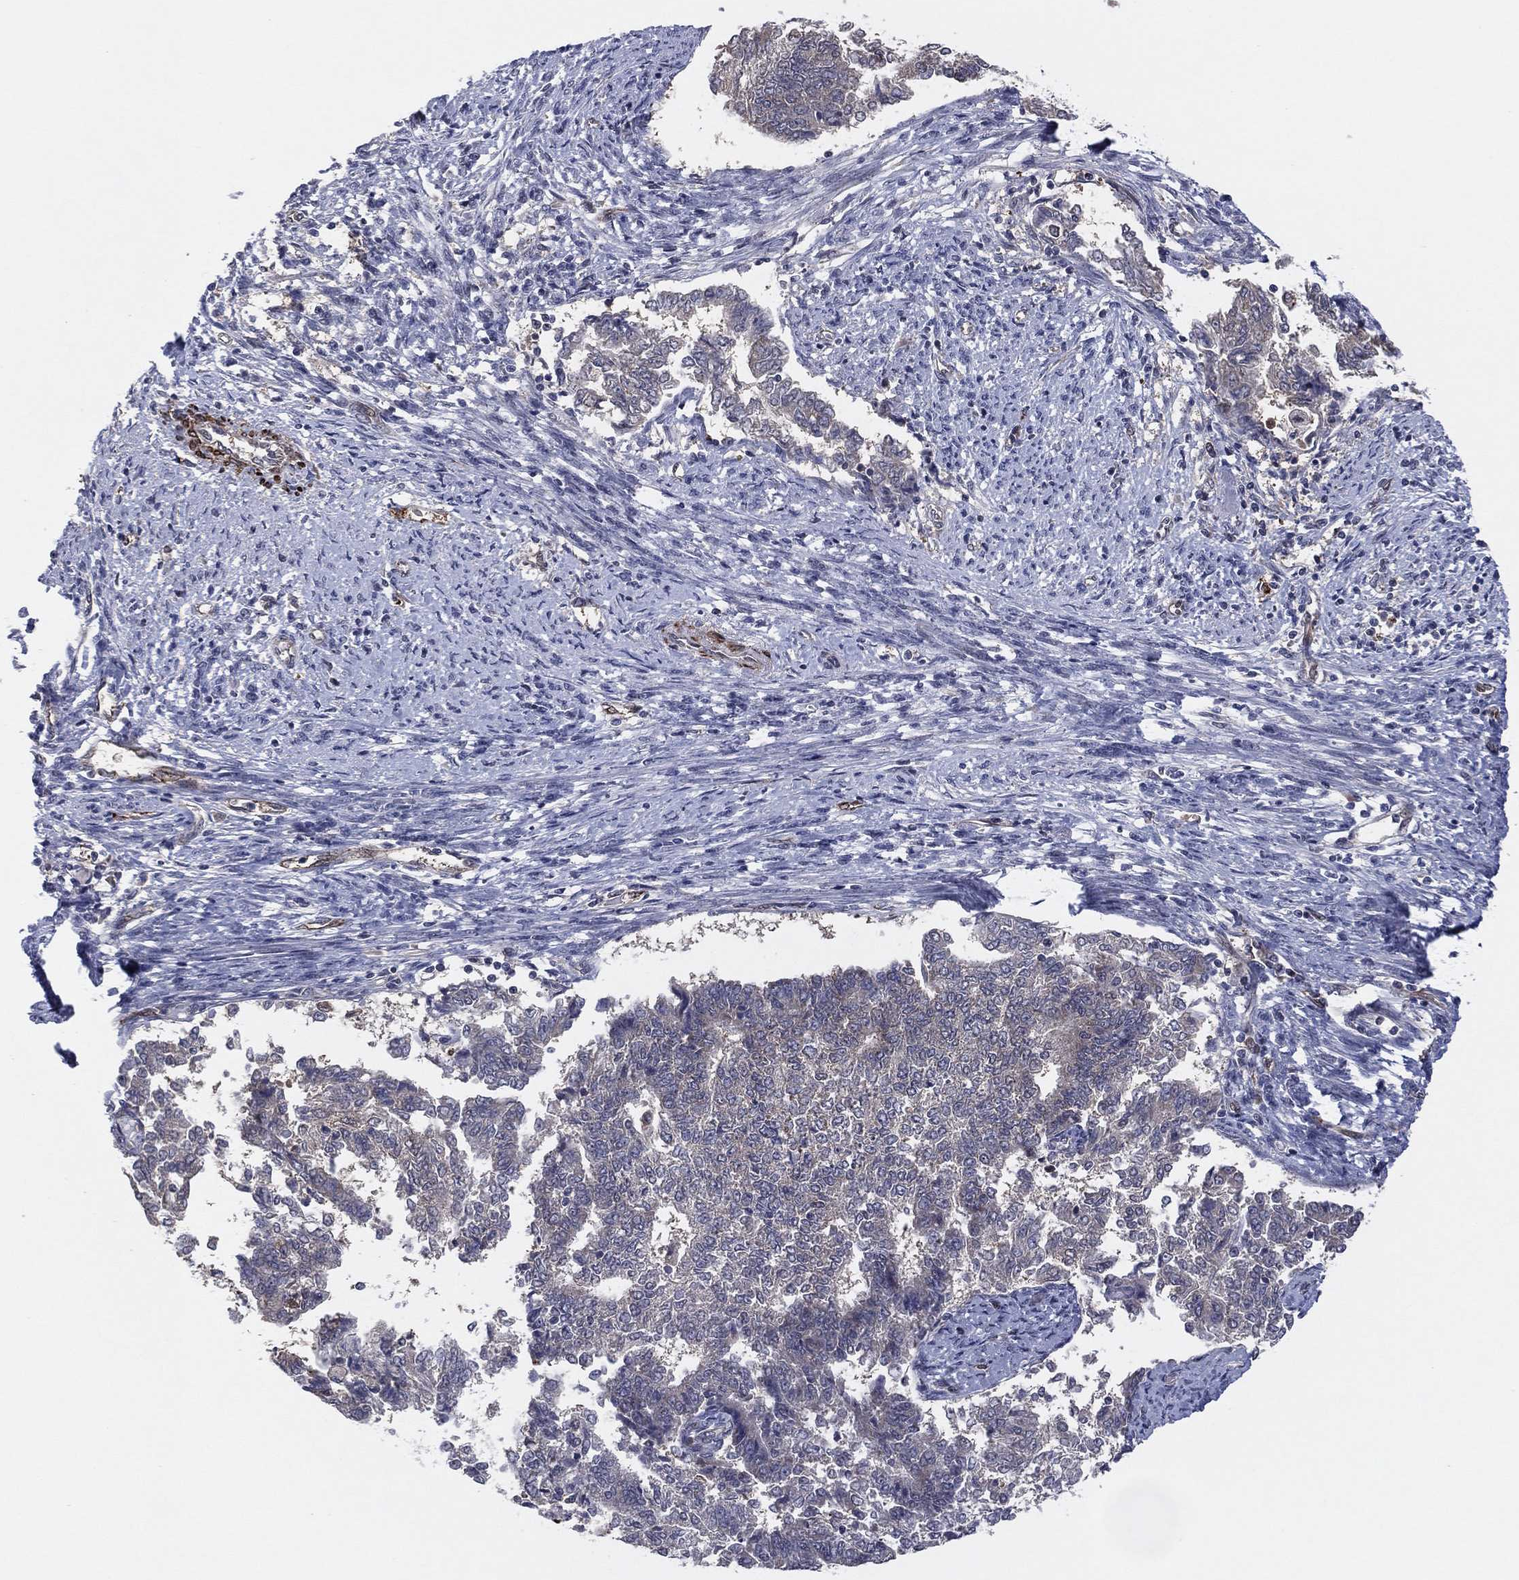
{"staining": {"intensity": "negative", "quantity": "none", "location": "none"}, "tissue": "endometrial cancer", "cell_type": "Tumor cells", "image_type": "cancer", "snomed": [{"axis": "morphology", "description": "Adenocarcinoma, NOS"}, {"axis": "topography", "description": "Endometrium"}], "caption": "Histopathology image shows no significant protein positivity in tumor cells of adenocarcinoma (endometrial). (IHC, brightfield microscopy, high magnification).", "gene": "SNCG", "patient": {"sex": "female", "age": 65}}